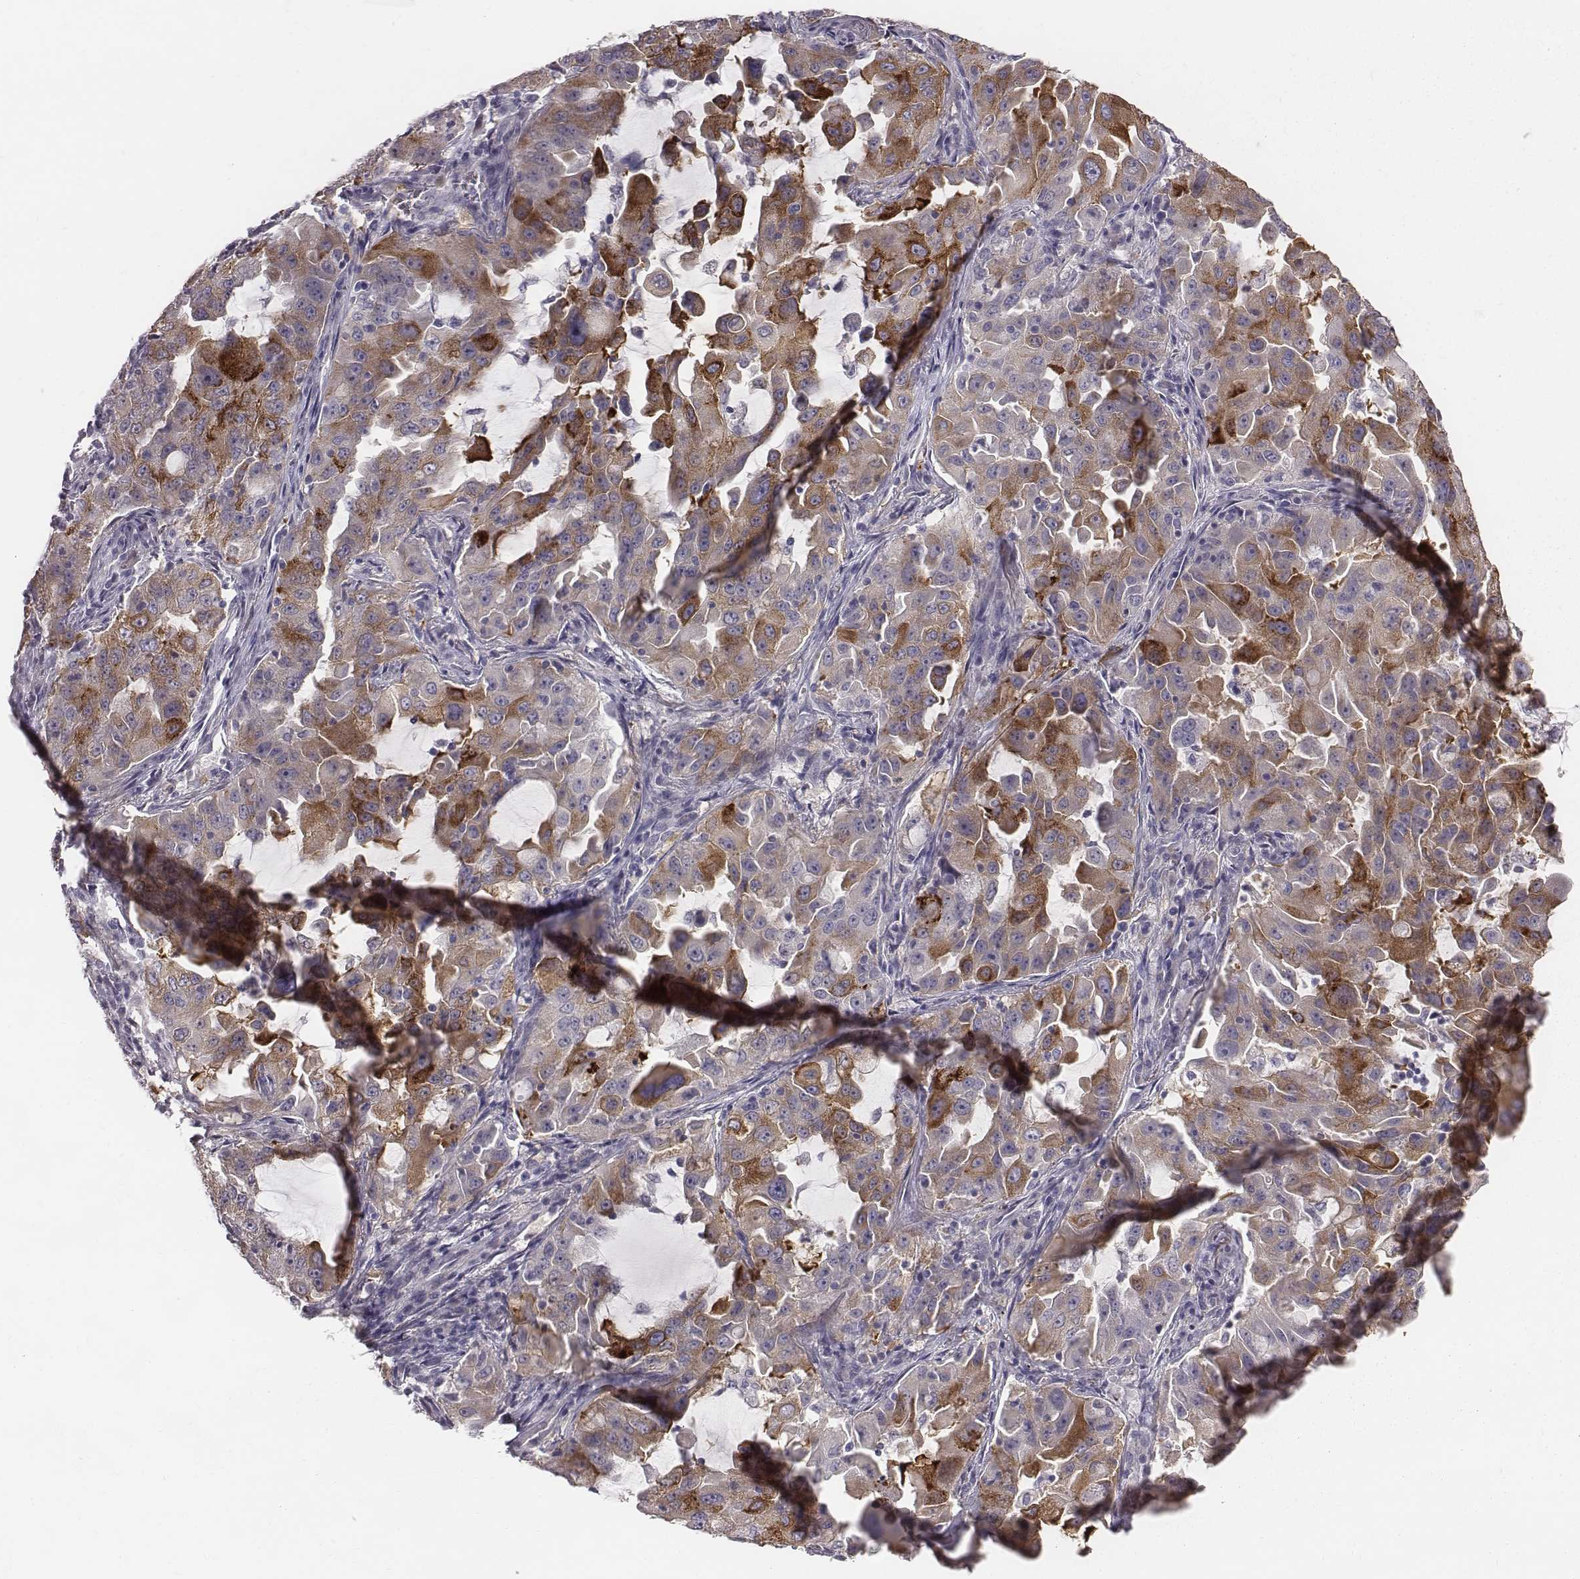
{"staining": {"intensity": "moderate", "quantity": "25%-75%", "location": "cytoplasmic/membranous"}, "tissue": "lung cancer", "cell_type": "Tumor cells", "image_type": "cancer", "snomed": [{"axis": "morphology", "description": "Adenocarcinoma, NOS"}, {"axis": "topography", "description": "Lung"}], "caption": "Moderate cytoplasmic/membranous protein positivity is present in about 25%-75% of tumor cells in lung cancer. (DAB = brown stain, brightfield microscopy at high magnification).", "gene": "PRKCZ", "patient": {"sex": "female", "age": 61}}